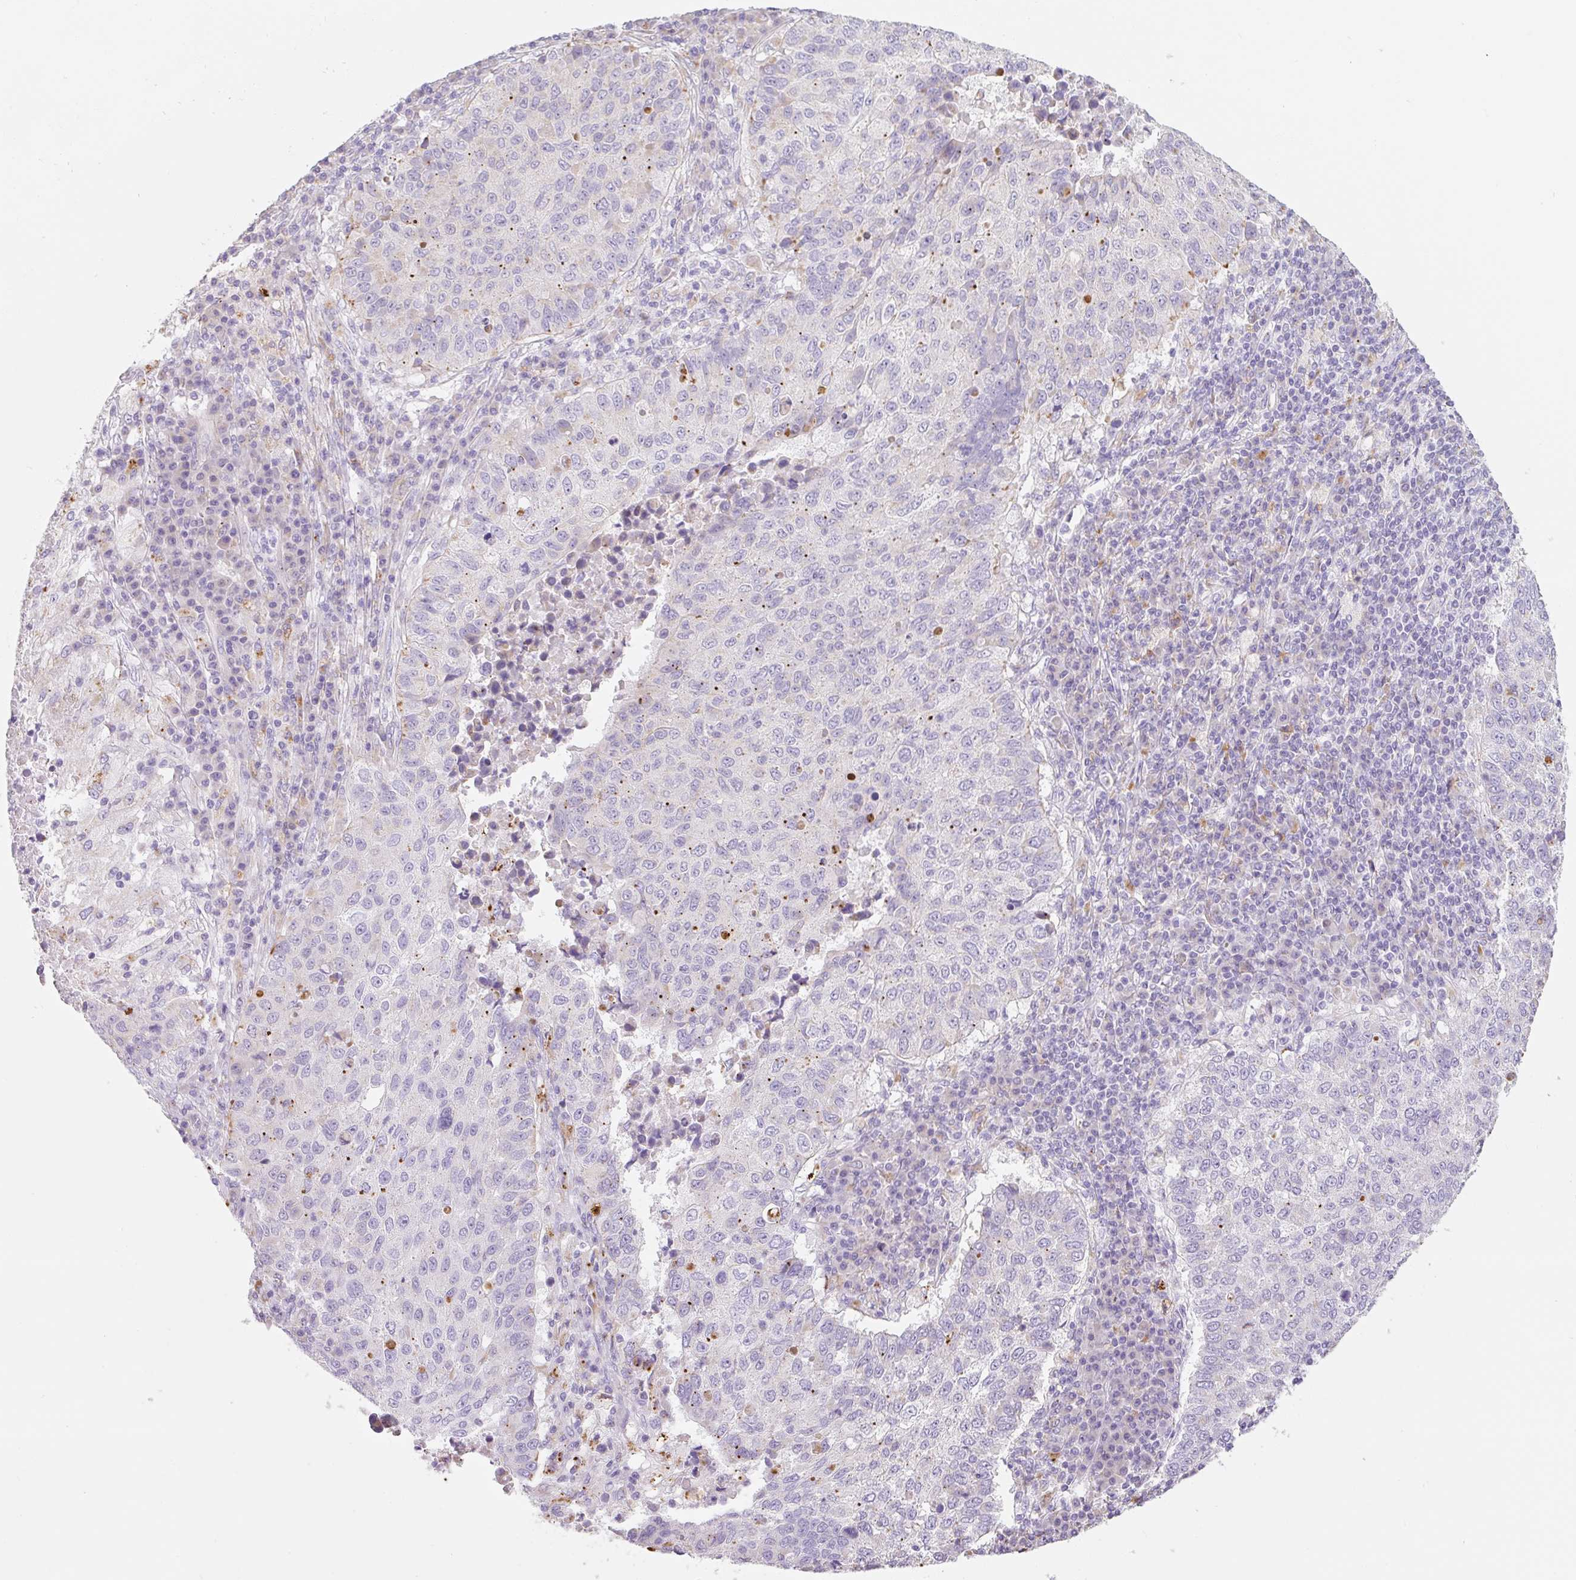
{"staining": {"intensity": "moderate", "quantity": "<25%", "location": "cytoplasmic/membranous"}, "tissue": "lung cancer", "cell_type": "Tumor cells", "image_type": "cancer", "snomed": [{"axis": "morphology", "description": "Squamous cell carcinoma, NOS"}, {"axis": "topography", "description": "Lung"}], "caption": "Immunohistochemical staining of squamous cell carcinoma (lung) reveals low levels of moderate cytoplasmic/membranous staining in approximately <25% of tumor cells.", "gene": "CLEC3A", "patient": {"sex": "male", "age": 73}}